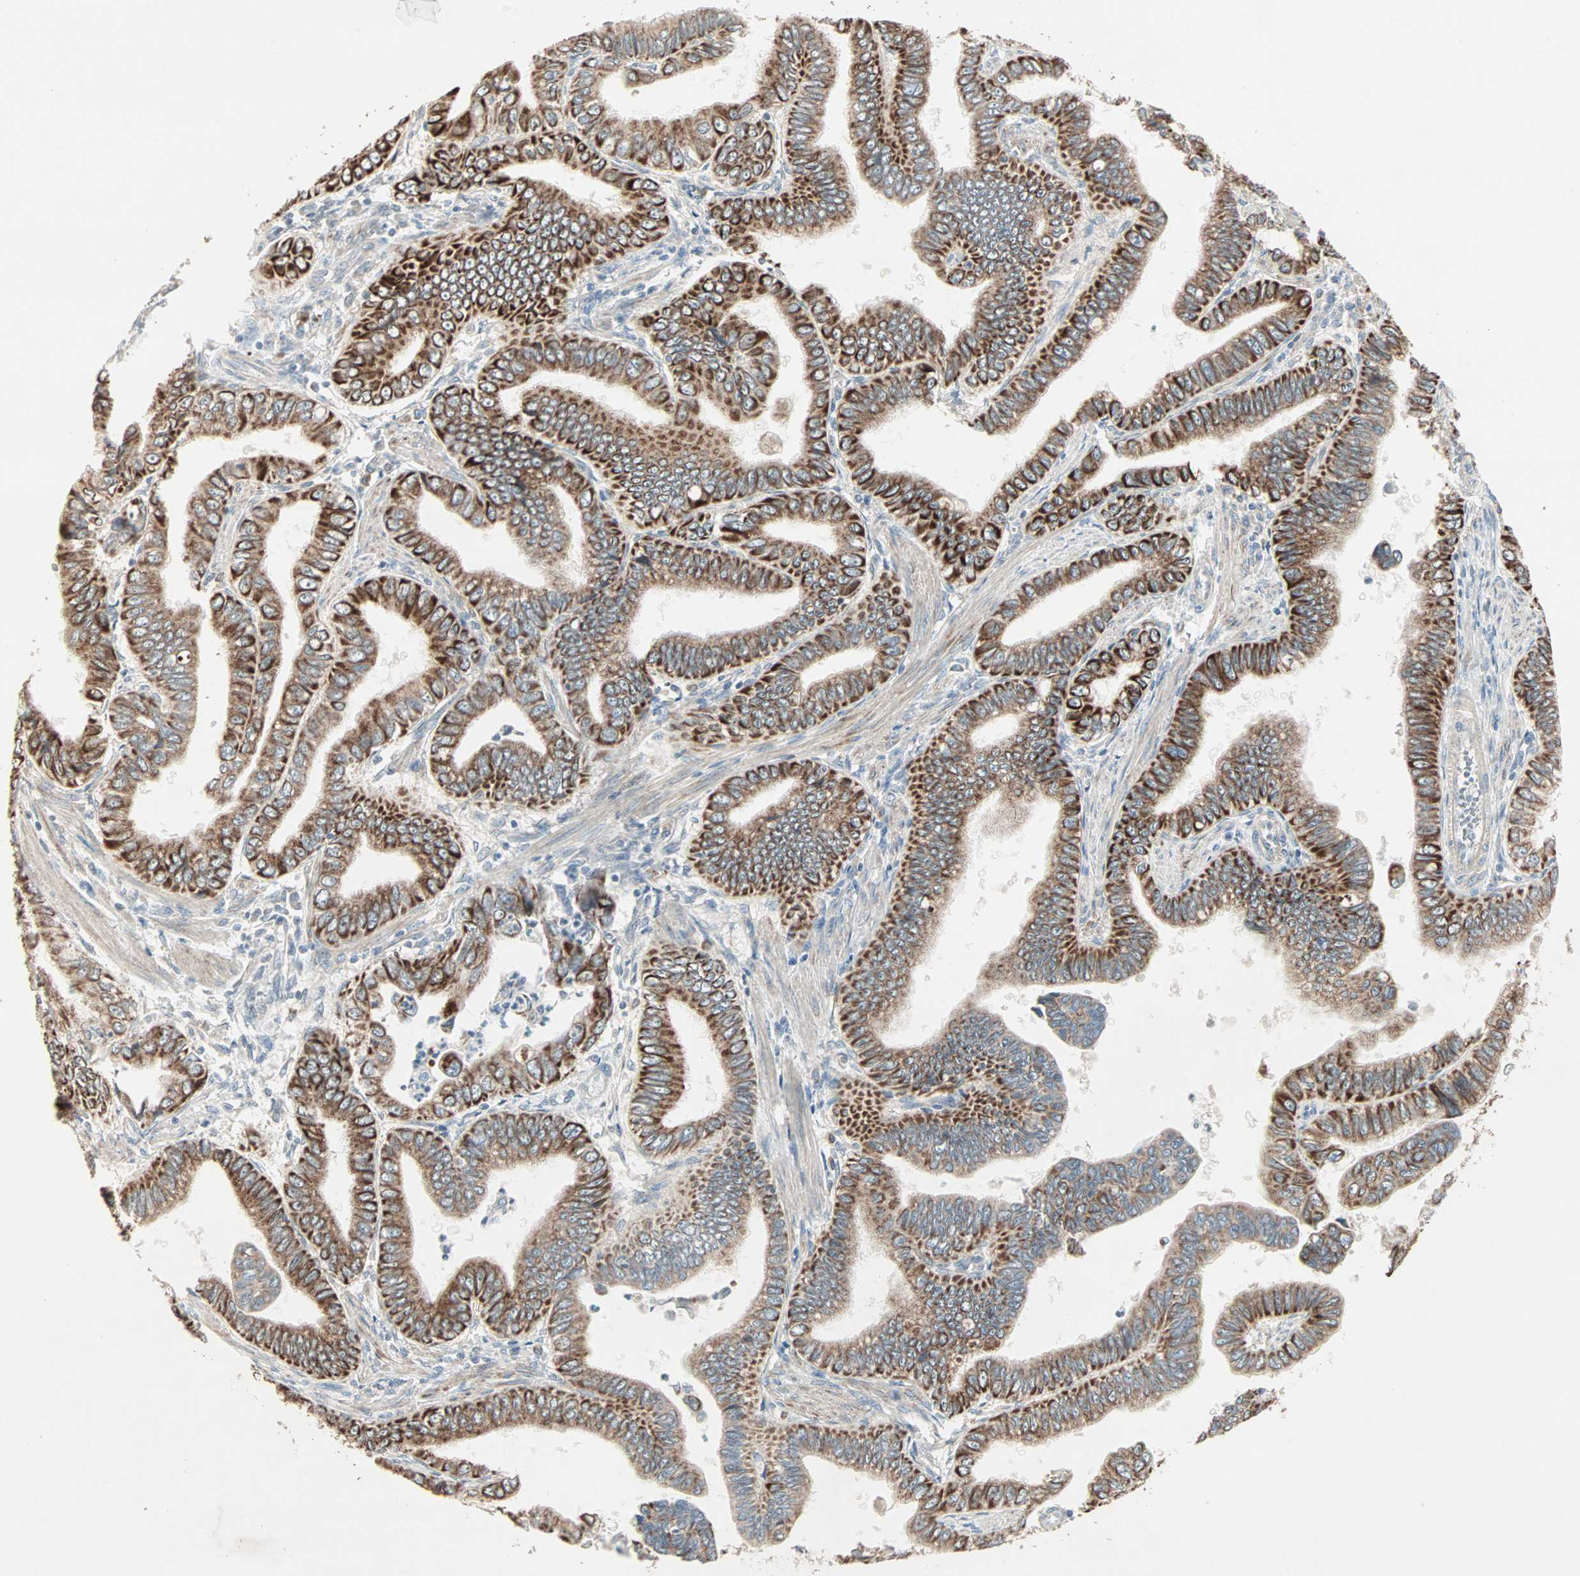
{"staining": {"intensity": "strong", "quantity": ">75%", "location": "cytoplasmic/membranous"}, "tissue": "pancreatic cancer", "cell_type": "Tumor cells", "image_type": "cancer", "snomed": [{"axis": "morphology", "description": "Normal tissue, NOS"}, {"axis": "topography", "description": "Lymph node"}], "caption": "Immunohistochemistry (IHC) photomicrograph of neoplastic tissue: human pancreatic cancer stained using immunohistochemistry demonstrates high levels of strong protein expression localized specifically in the cytoplasmic/membranous of tumor cells, appearing as a cytoplasmic/membranous brown color.", "gene": "JMJD7-PLA2G4B", "patient": {"sex": "male", "age": 50}}